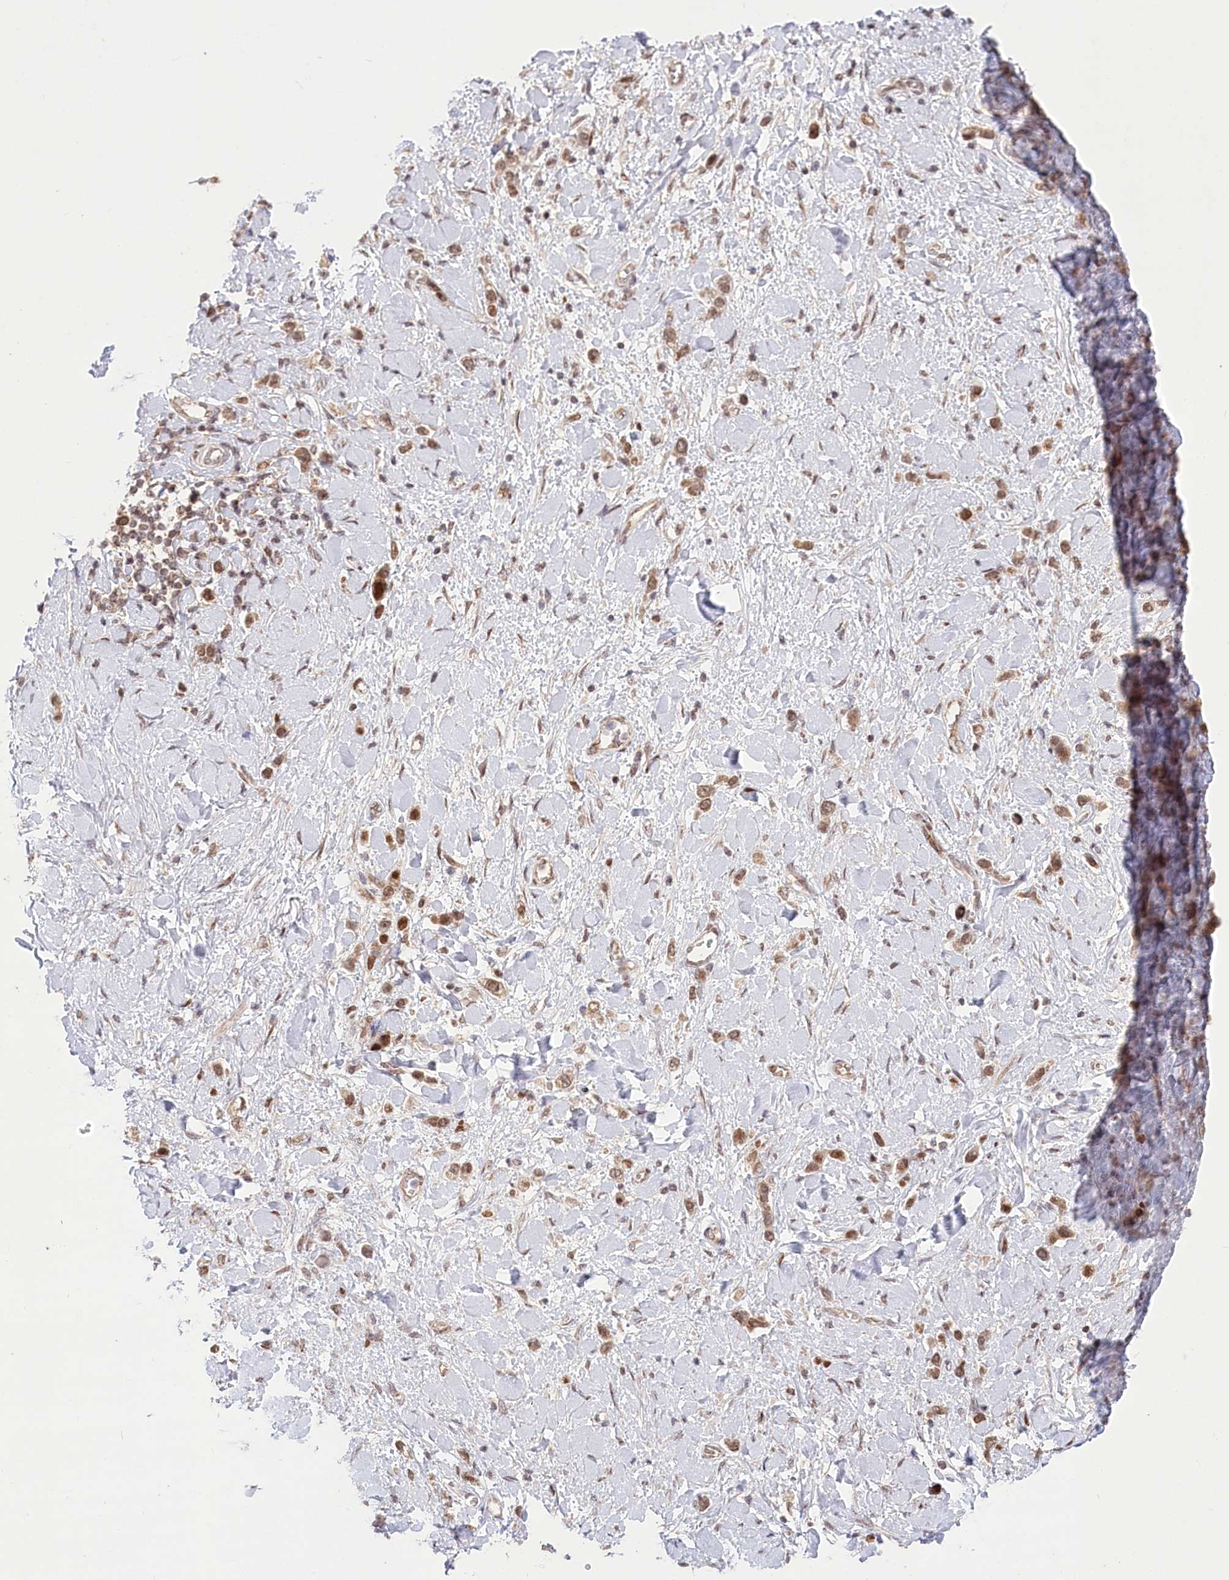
{"staining": {"intensity": "moderate", "quantity": ">75%", "location": "cytoplasmic/membranous,nuclear"}, "tissue": "stomach cancer", "cell_type": "Tumor cells", "image_type": "cancer", "snomed": [{"axis": "morphology", "description": "Normal tissue, NOS"}, {"axis": "morphology", "description": "Adenocarcinoma, NOS"}, {"axis": "topography", "description": "Stomach, upper"}, {"axis": "topography", "description": "Stomach"}], "caption": "Protein staining by immunohistochemistry (IHC) exhibits moderate cytoplasmic/membranous and nuclear staining in about >75% of tumor cells in stomach cancer.", "gene": "PYURF", "patient": {"sex": "female", "age": 65}}